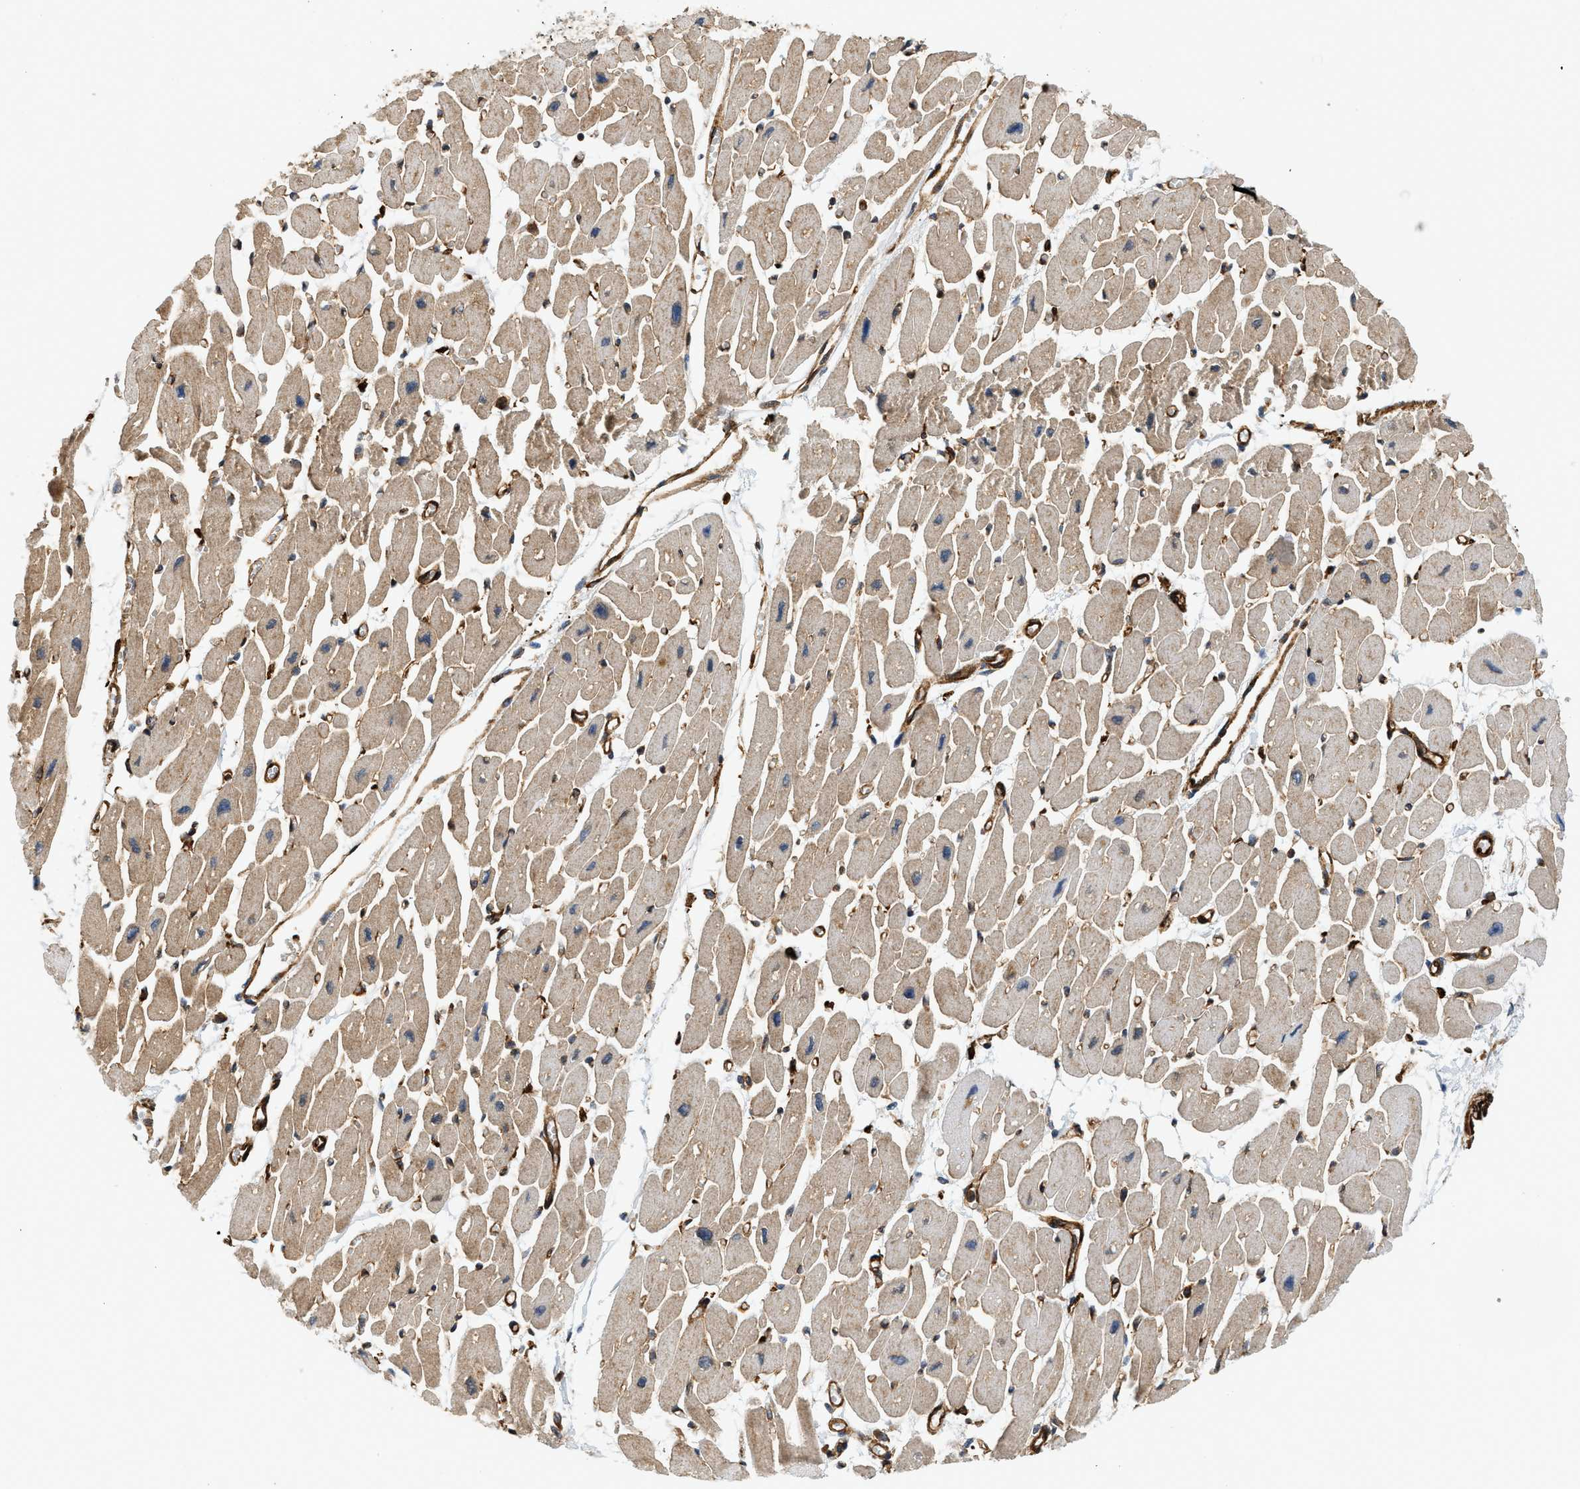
{"staining": {"intensity": "weak", "quantity": "25%-75%", "location": "cytoplasmic/membranous"}, "tissue": "heart muscle", "cell_type": "Cardiomyocytes", "image_type": "normal", "snomed": [{"axis": "morphology", "description": "Normal tissue, NOS"}, {"axis": "topography", "description": "Heart"}], "caption": "Immunohistochemistry staining of unremarkable heart muscle, which displays low levels of weak cytoplasmic/membranous staining in approximately 25%-75% of cardiomyocytes indicating weak cytoplasmic/membranous protein staining. The staining was performed using DAB (brown) for protein detection and nuclei were counterstained in hematoxylin (blue).", "gene": "HIP1", "patient": {"sex": "female", "age": 54}}